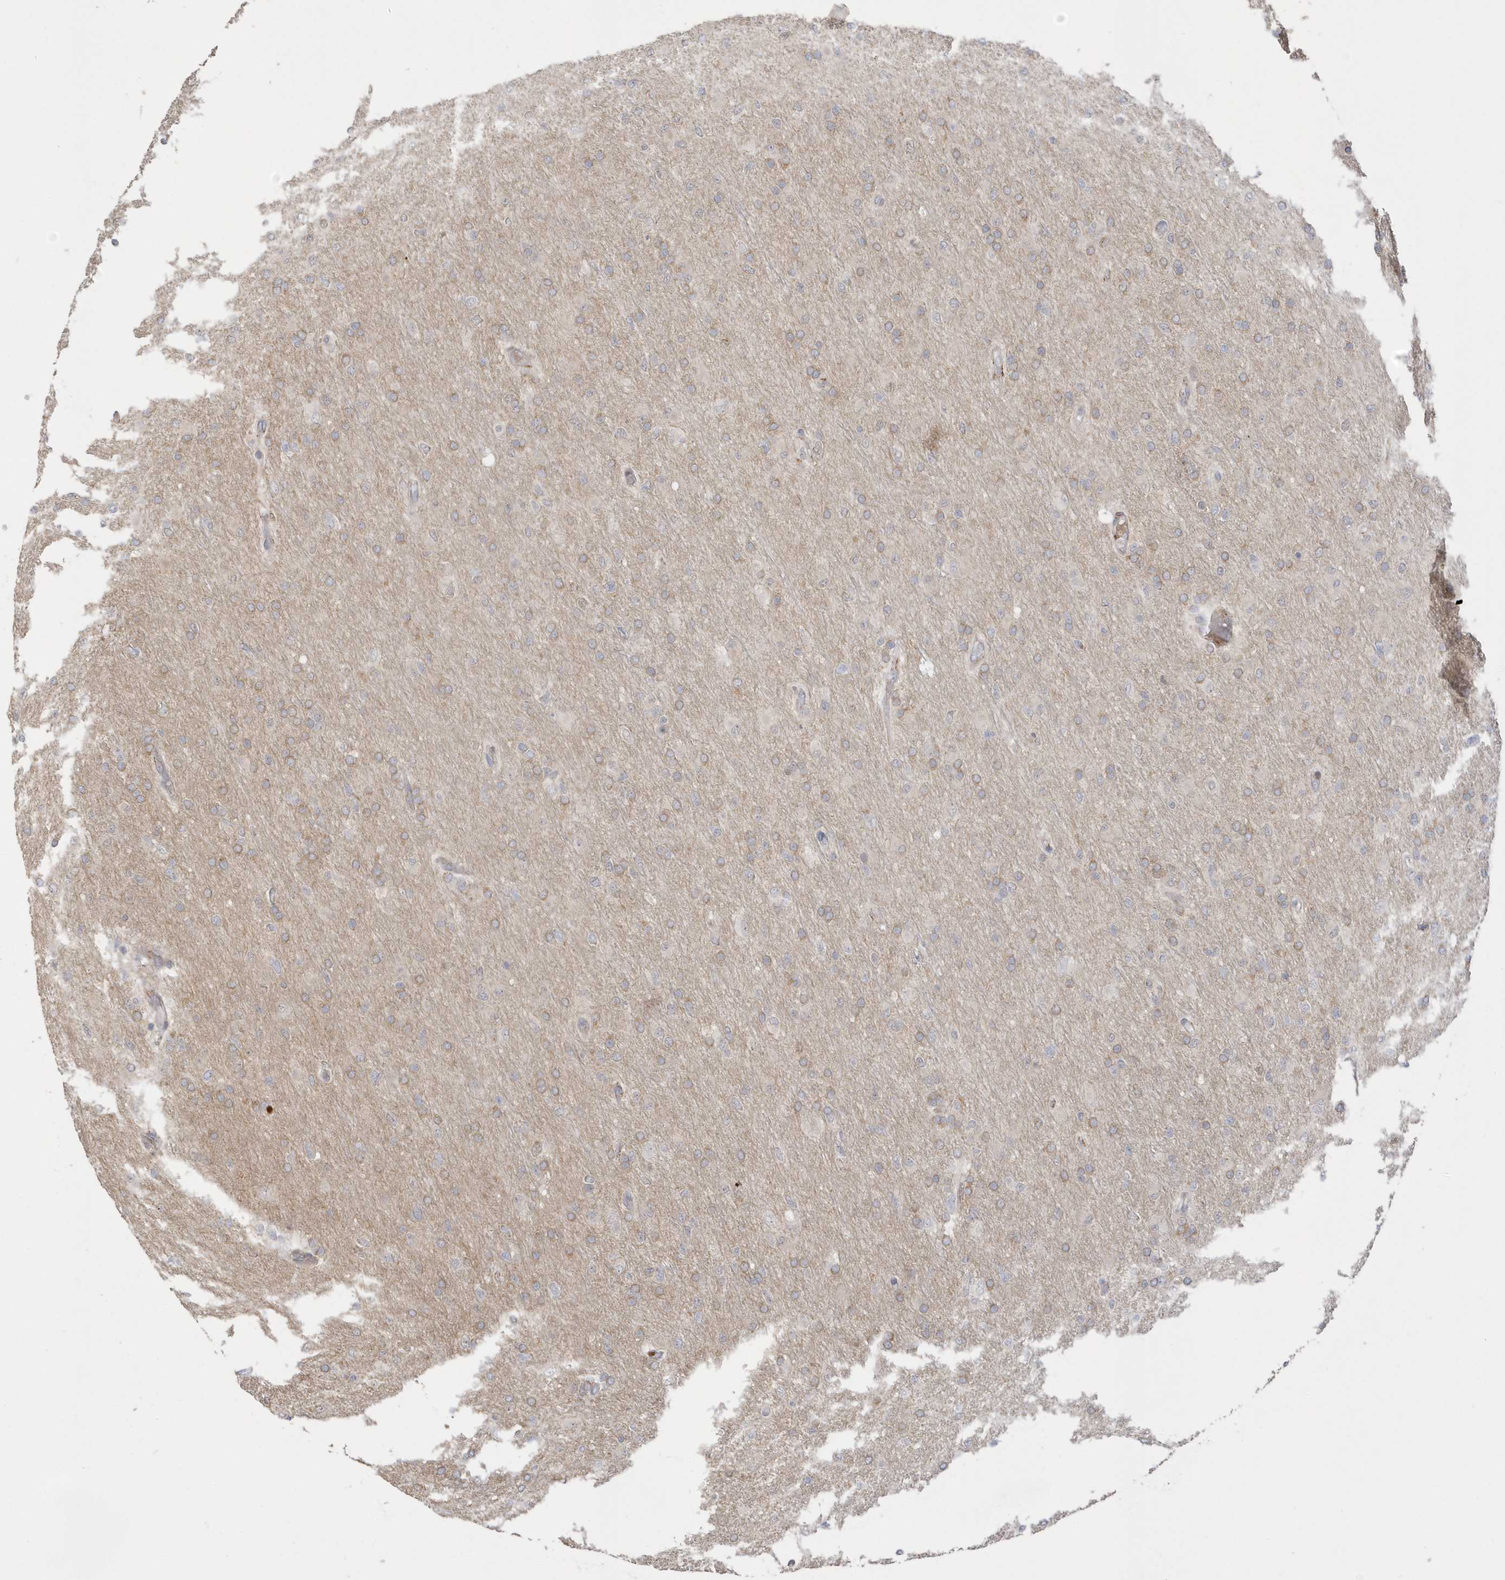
{"staining": {"intensity": "moderate", "quantity": "<25%", "location": "cytoplasmic/membranous"}, "tissue": "glioma", "cell_type": "Tumor cells", "image_type": "cancer", "snomed": [{"axis": "morphology", "description": "Glioma, malignant, High grade"}, {"axis": "topography", "description": "Cerebral cortex"}], "caption": "Glioma stained with immunohistochemistry reveals moderate cytoplasmic/membranous expression in approximately <25% of tumor cells.", "gene": "NAF1", "patient": {"sex": "female", "age": 36}}